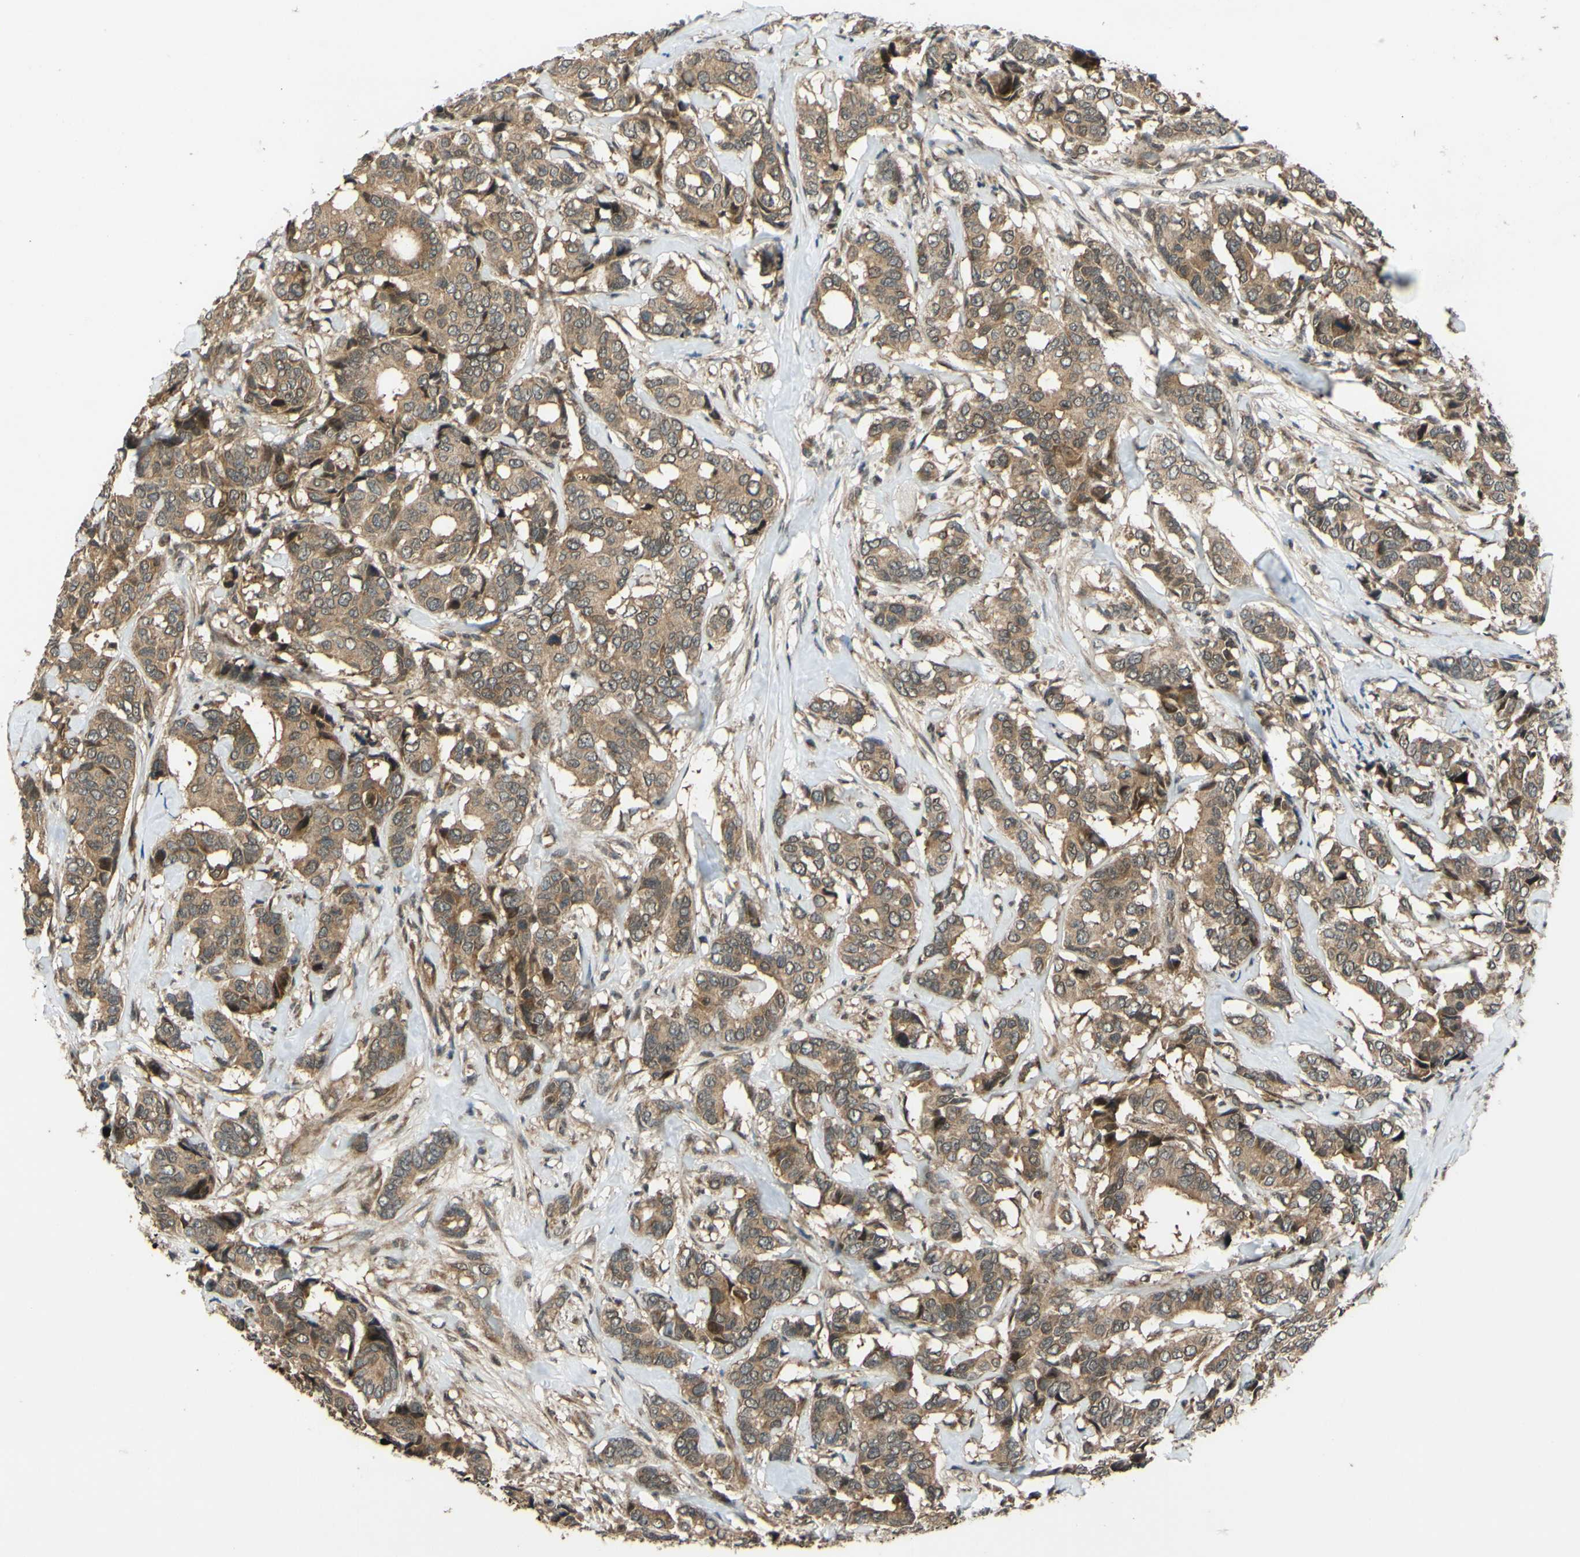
{"staining": {"intensity": "moderate", "quantity": ">75%", "location": "cytoplasmic/membranous"}, "tissue": "breast cancer", "cell_type": "Tumor cells", "image_type": "cancer", "snomed": [{"axis": "morphology", "description": "Duct carcinoma"}, {"axis": "topography", "description": "Breast"}], "caption": "Immunohistochemical staining of human breast cancer (invasive ductal carcinoma) reveals medium levels of moderate cytoplasmic/membranous positivity in about >75% of tumor cells.", "gene": "ABCC8", "patient": {"sex": "female", "age": 87}}